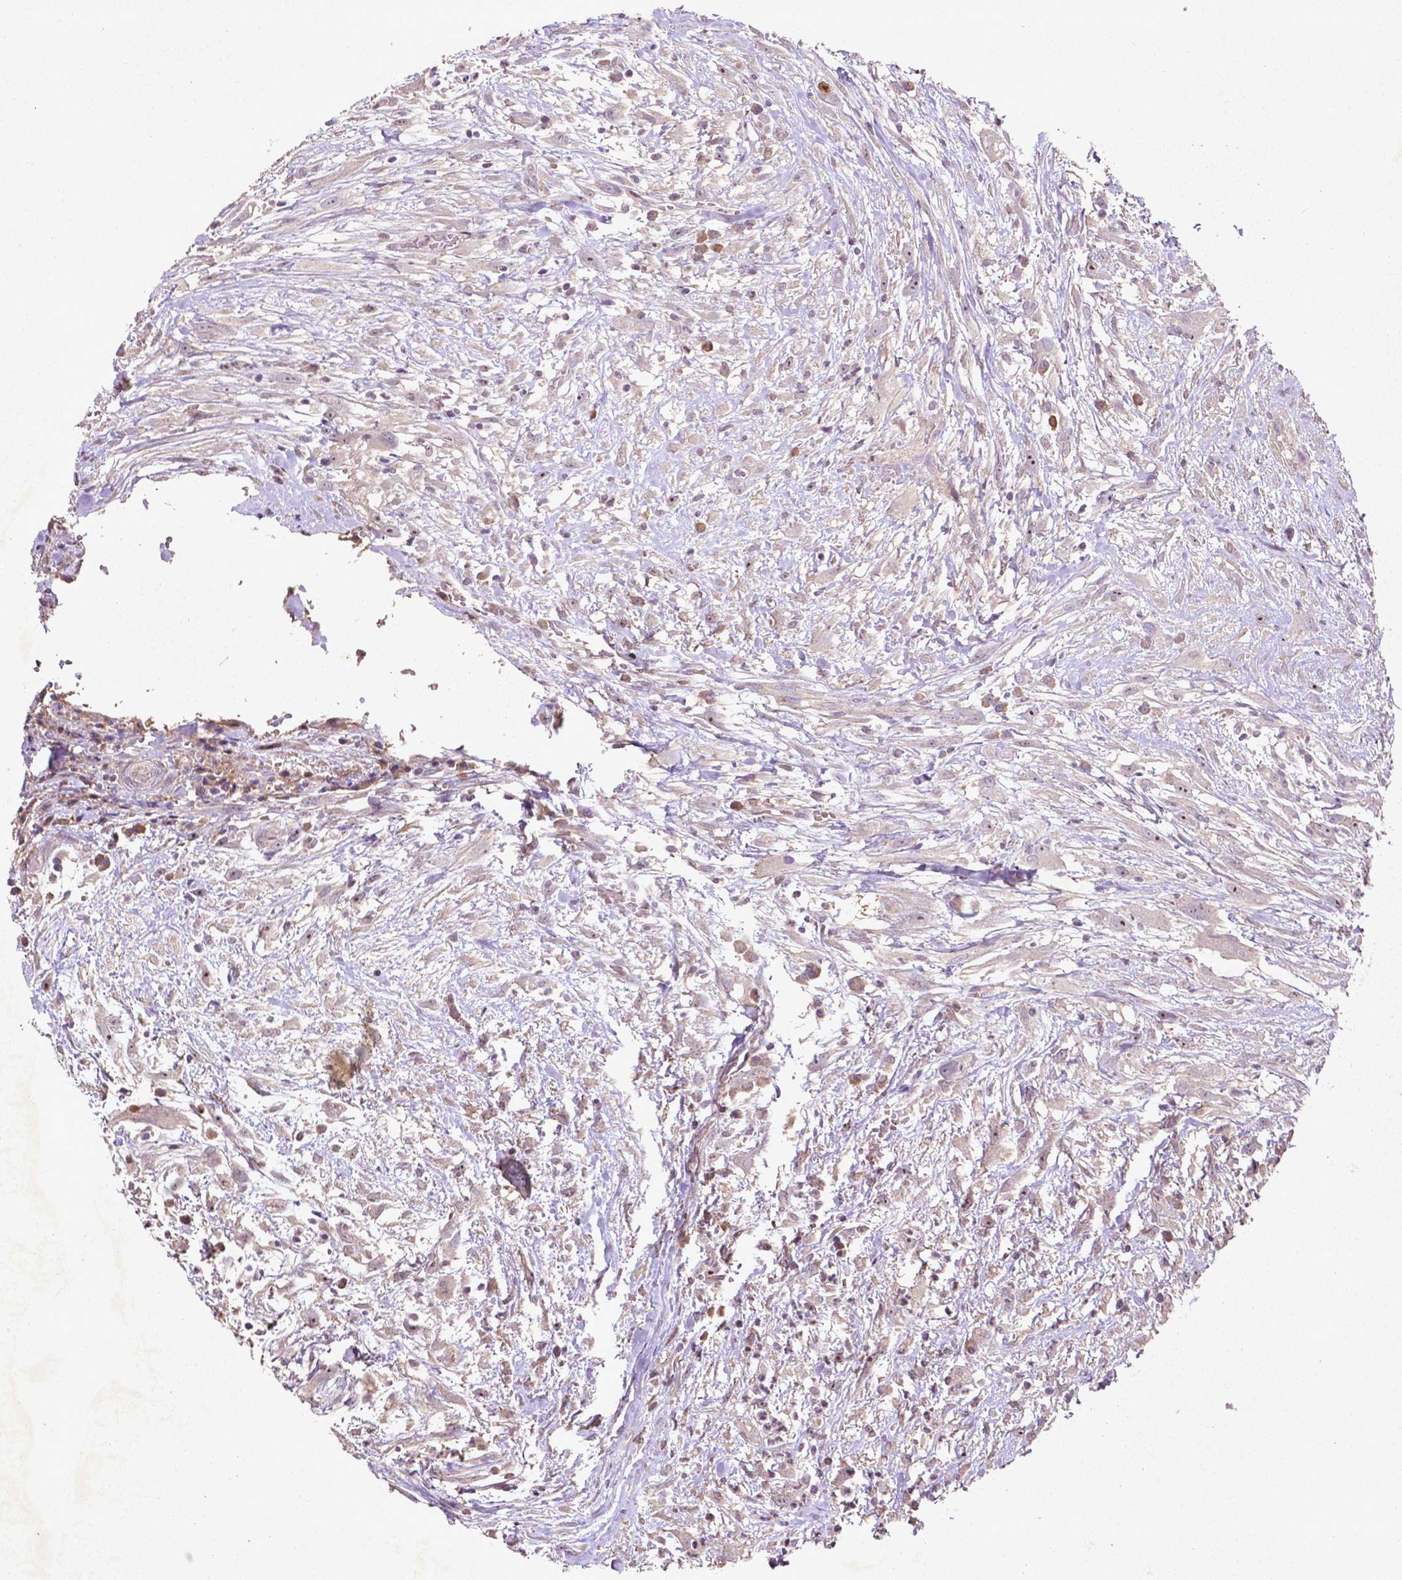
{"staining": {"intensity": "negative", "quantity": "none", "location": "none"}, "tissue": "head and neck cancer", "cell_type": "Tumor cells", "image_type": "cancer", "snomed": [{"axis": "morphology", "description": "Squamous cell carcinoma, NOS"}, {"axis": "topography", "description": "Head-Neck"}], "caption": "Tumor cells are negative for protein expression in human squamous cell carcinoma (head and neck).", "gene": "COQ2", "patient": {"sex": "male", "age": 65}}